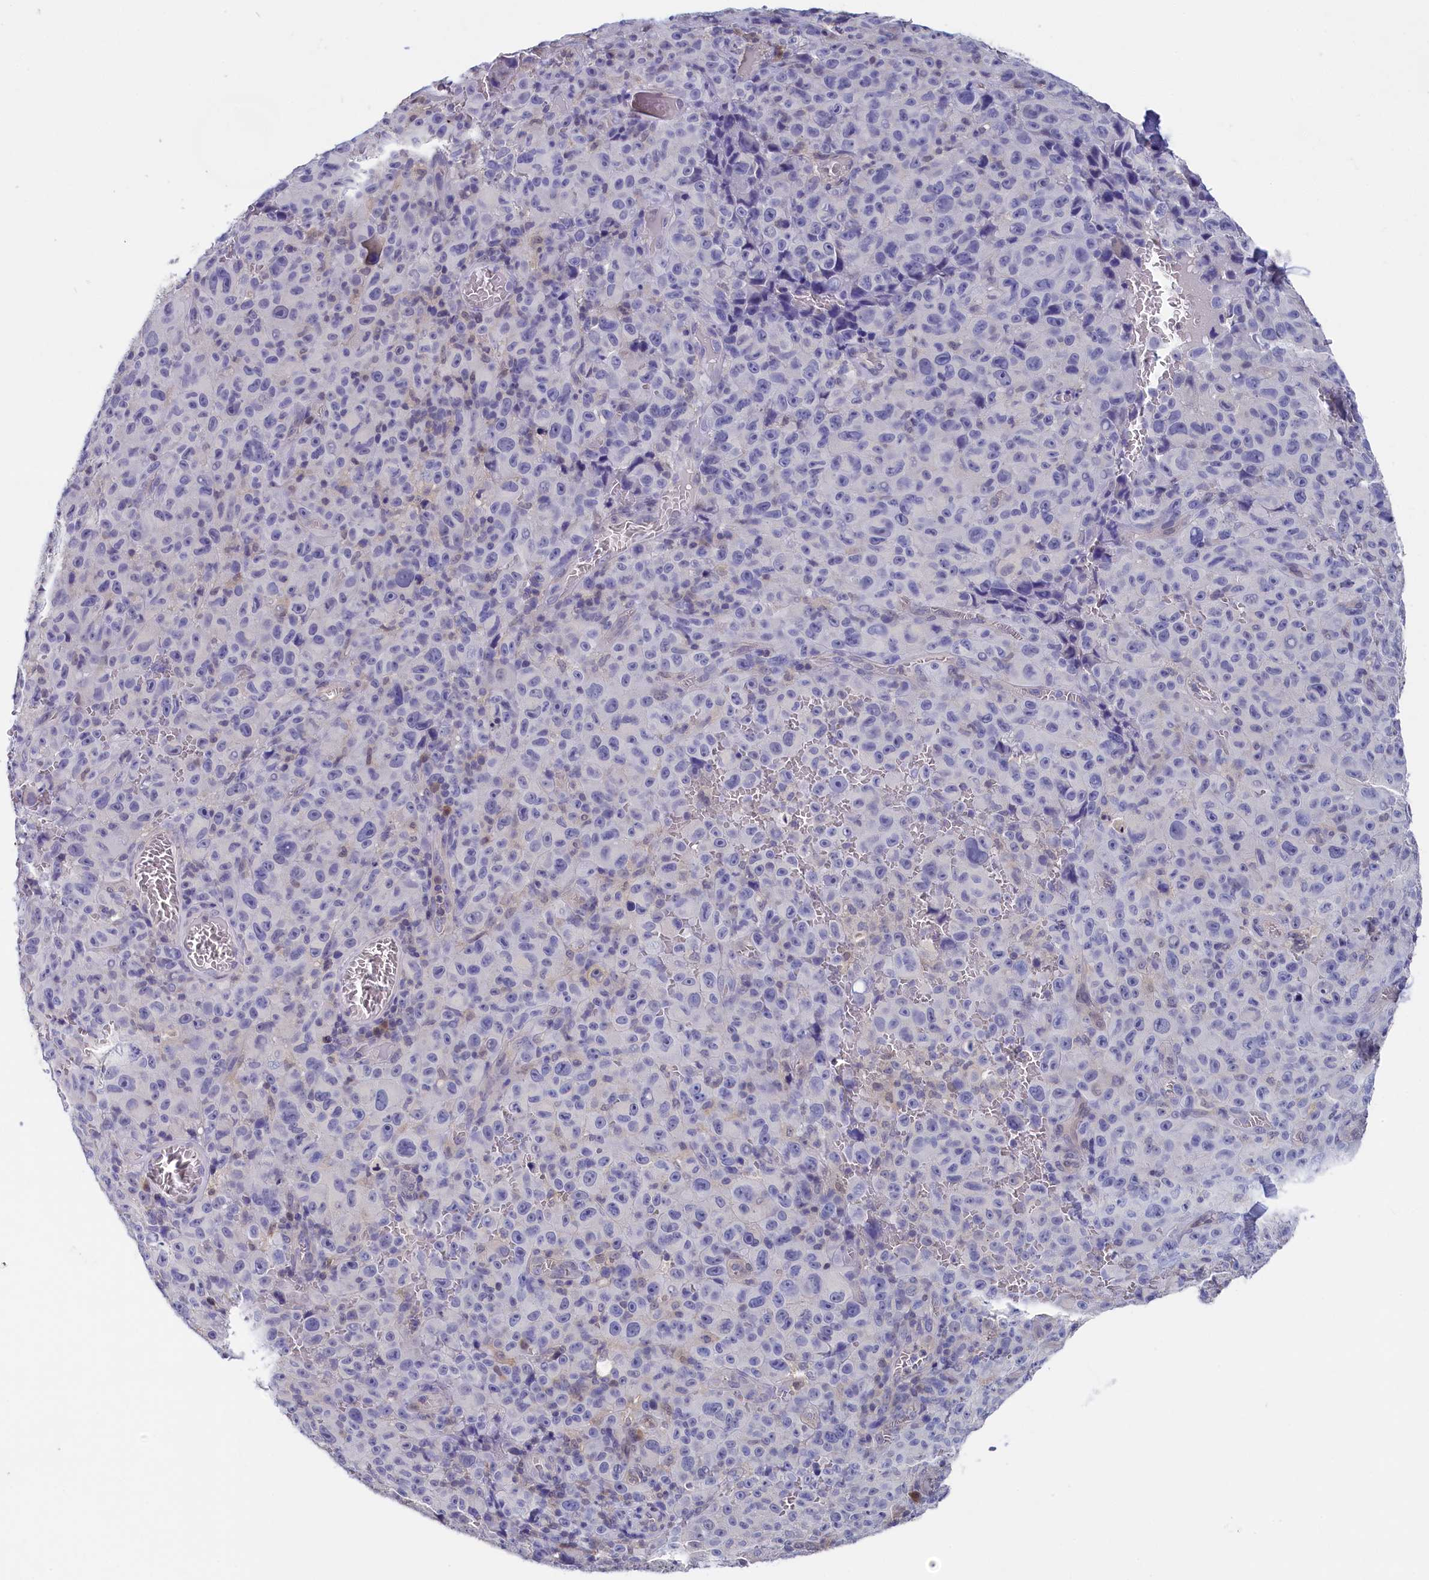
{"staining": {"intensity": "negative", "quantity": "none", "location": "none"}, "tissue": "melanoma", "cell_type": "Tumor cells", "image_type": "cancer", "snomed": [{"axis": "morphology", "description": "Malignant melanoma, NOS"}, {"axis": "topography", "description": "Skin"}], "caption": "An IHC photomicrograph of melanoma is shown. There is no staining in tumor cells of melanoma.", "gene": "C11orf54", "patient": {"sex": "female", "age": 82}}